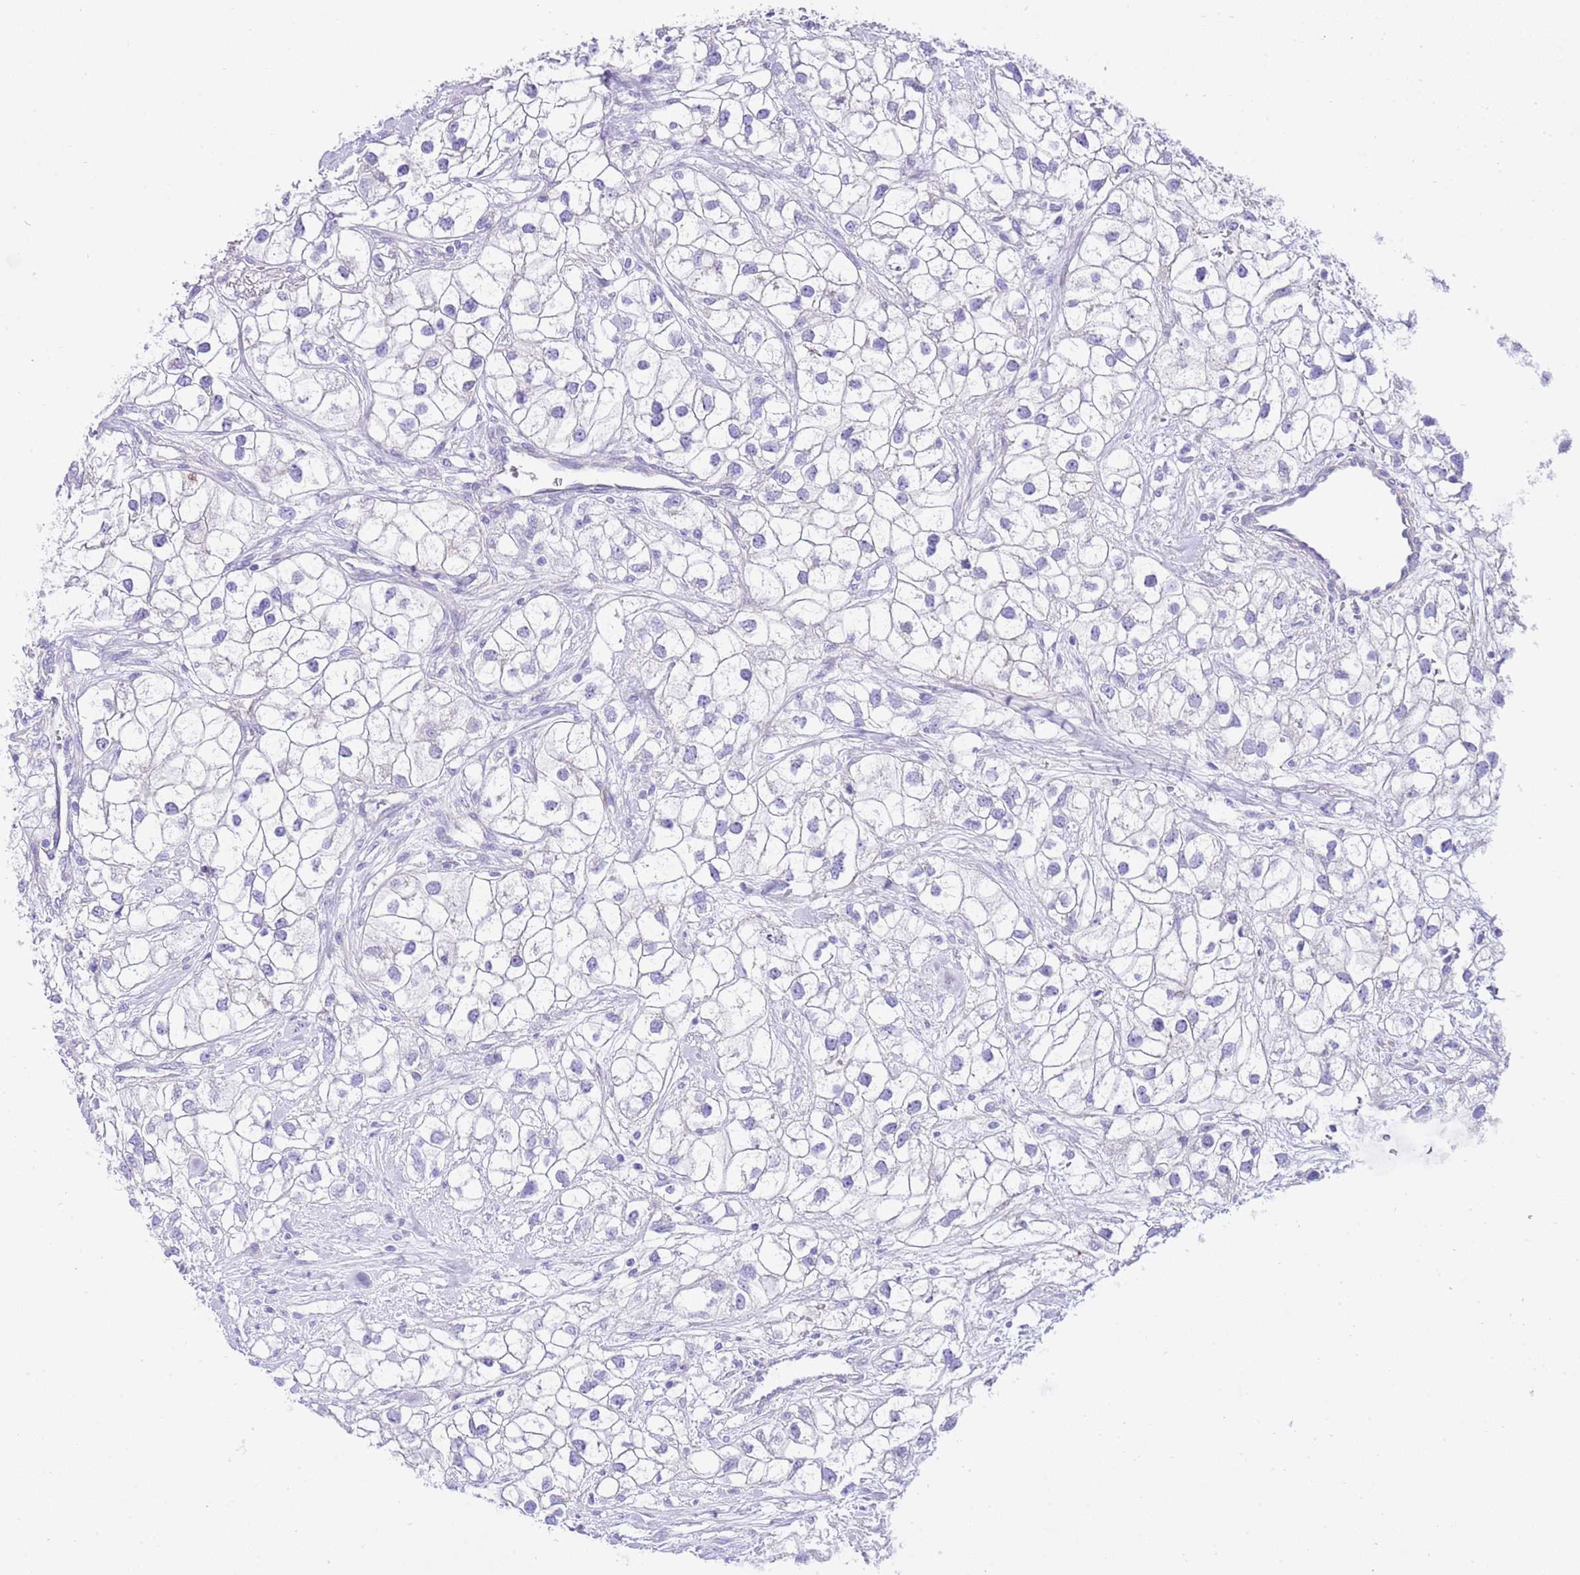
{"staining": {"intensity": "negative", "quantity": "none", "location": "none"}, "tissue": "renal cancer", "cell_type": "Tumor cells", "image_type": "cancer", "snomed": [{"axis": "morphology", "description": "Adenocarcinoma, NOS"}, {"axis": "topography", "description": "Kidney"}], "caption": "IHC photomicrograph of neoplastic tissue: renal adenocarcinoma stained with DAB displays no significant protein staining in tumor cells. (Immunohistochemistry (ihc), brightfield microscopy, high magnification).", "gene": "BHLHA15", "patient": {"sex": "male", "age": 59}}